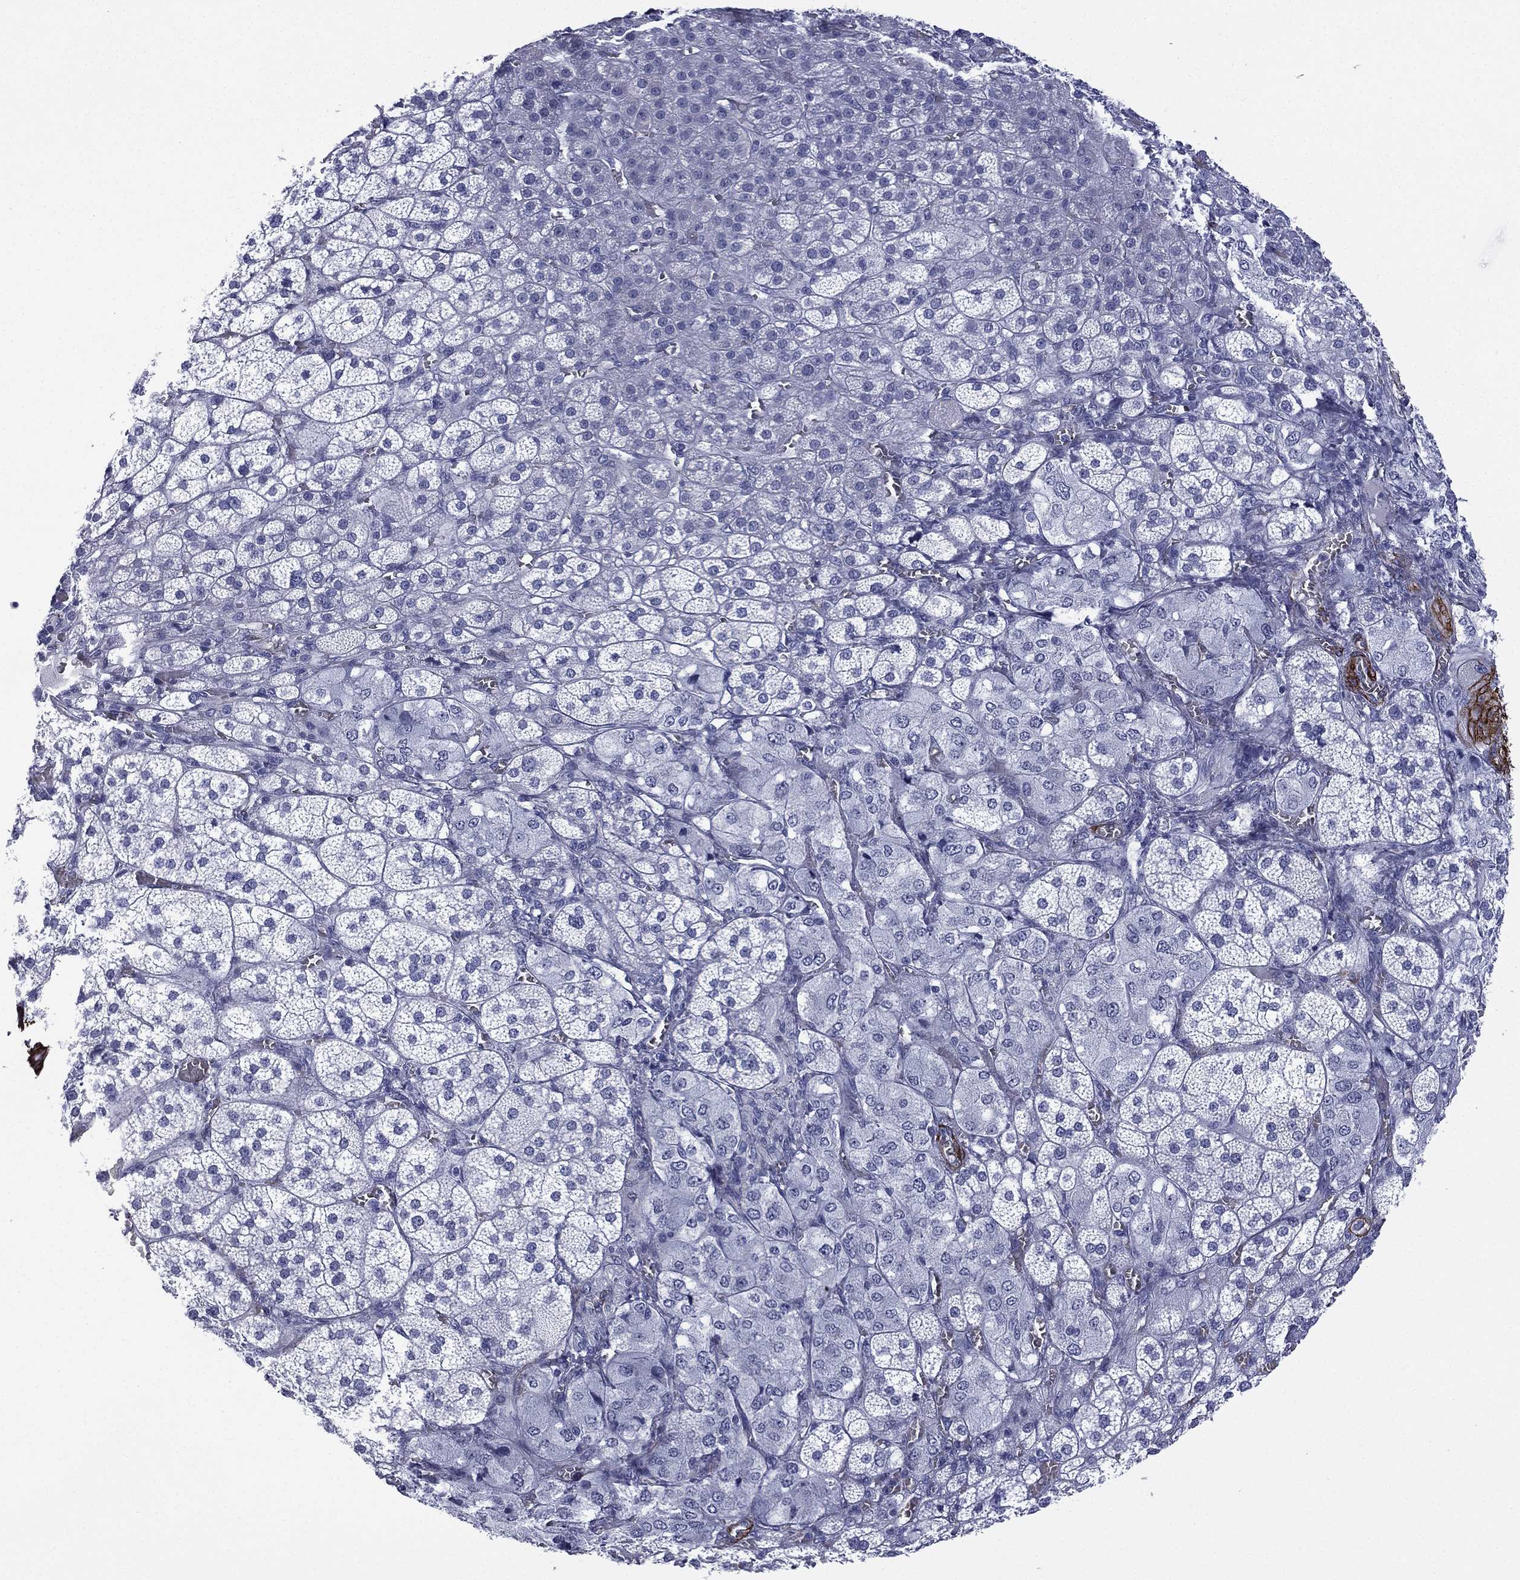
{"staining": {"intensity": "negative", "quantity": "none", "location": "none"}, "tissue": "adrenal gland", "cell_type": "Glandular cells", "image_type": "normal", "snomed": [{"axis": "morphology", "description": "Normal tissue, NOS"}, {"axis": "topography", "description": "Adrenal gland"}], "caption": "This is an immunohistochemistry micrograph of normal human adrenal gland. There is no positivity in glandular cells.", "gene": "CAVIN3", "patient": {"sex": "female", "age": 60}}